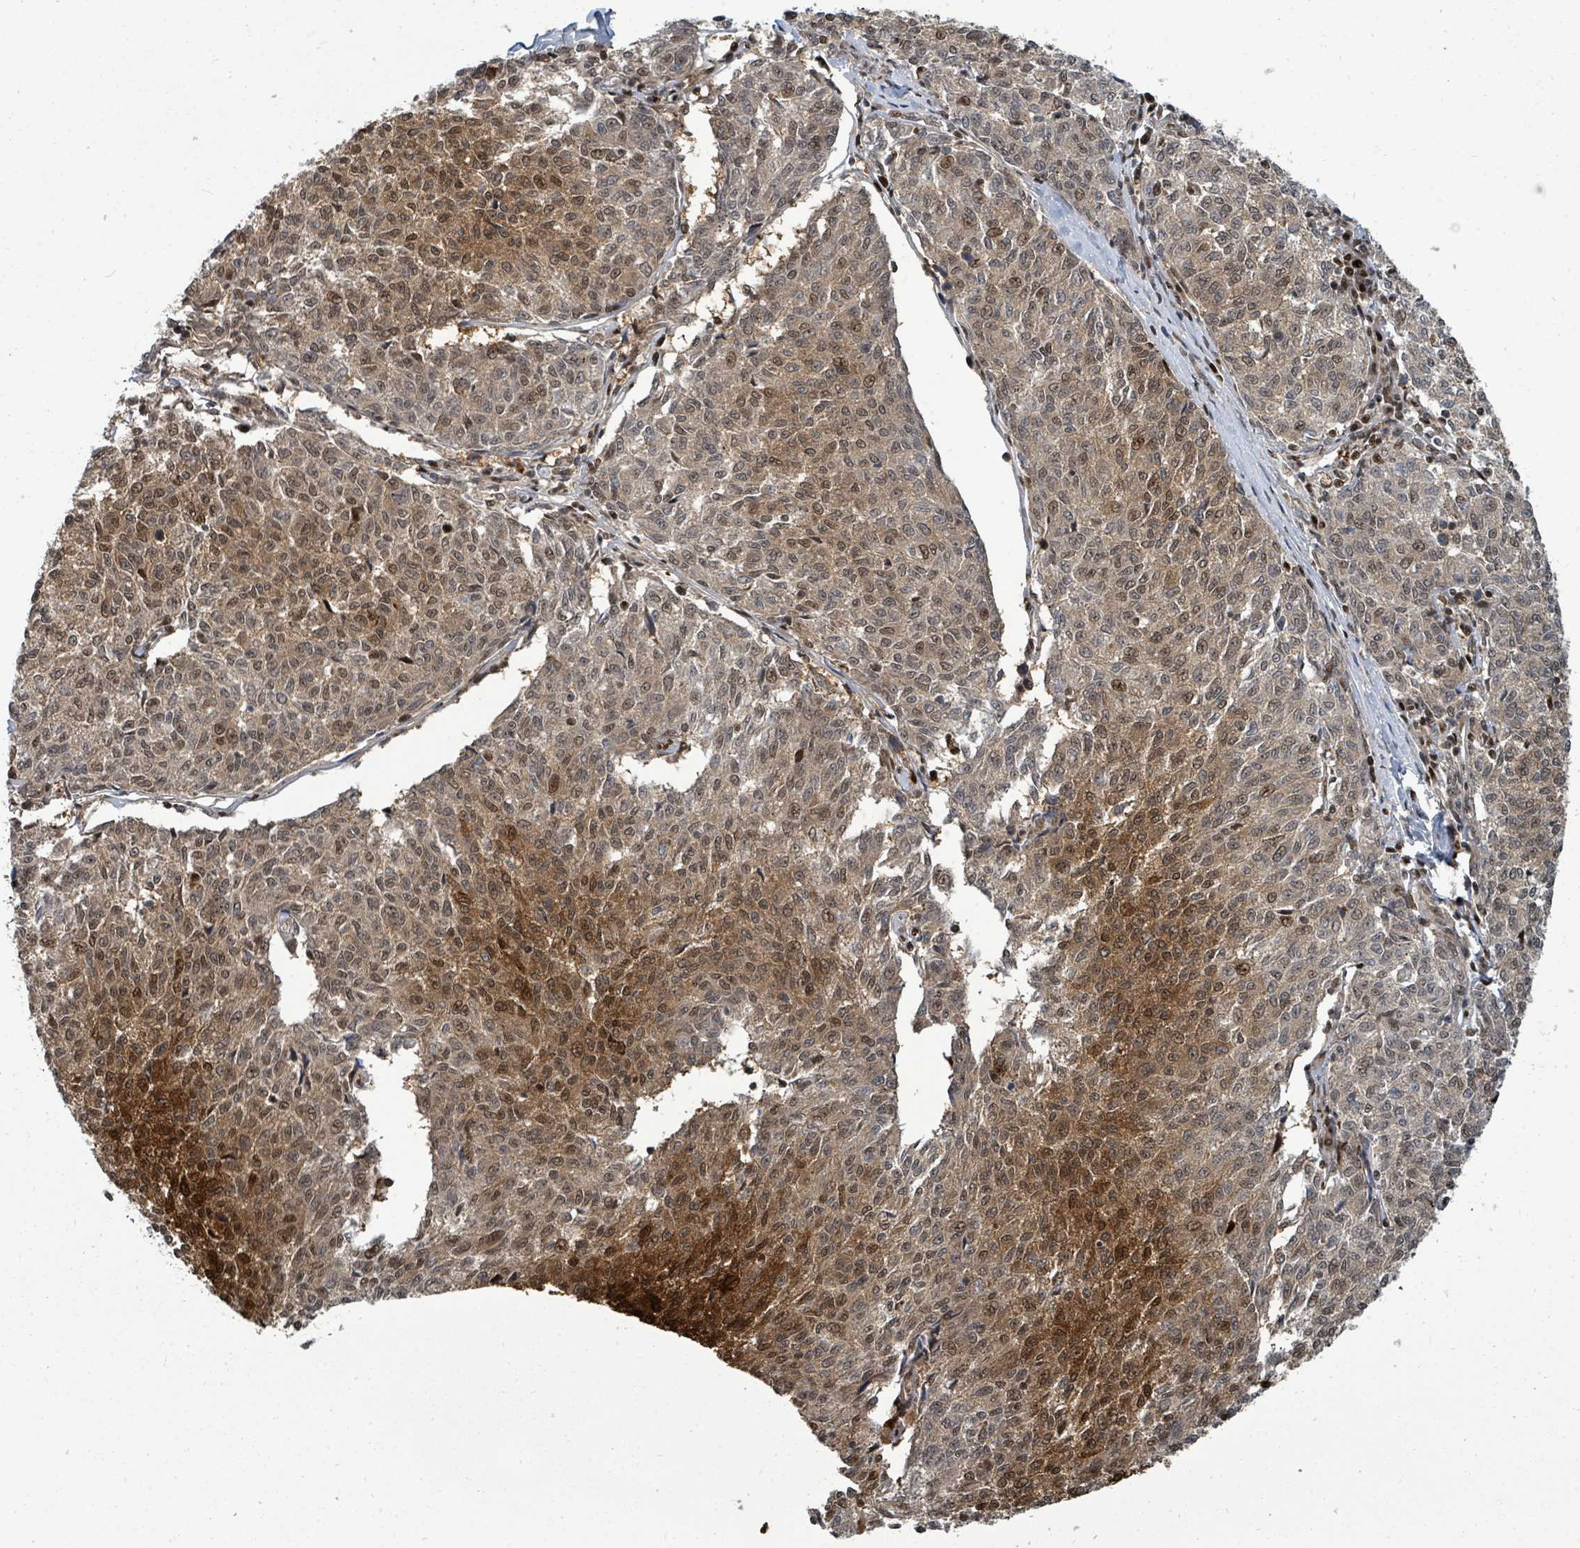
{"staining": {"intensity": "strong", "quantity": "25%-75%", "location": "cytoplasmic/membranous,nuclear"}, "tissue": "melanoma", "cell_type": "Tumor cells", "image_type": "cancer", "snomed": [{"axis": "morphology", "description": "Malignant melanoma, NOS"}, {"axis": "topography", "description": "Skin"}], "caption": "Protein analysis of malignant melanoma tissue reveals strong cytoplasmic/membranous and nuclear positivity in approximately 25%-75% of tumor cells.", "gene": "TRDMT1", "patient": {"sex": "female", "age": 72}}